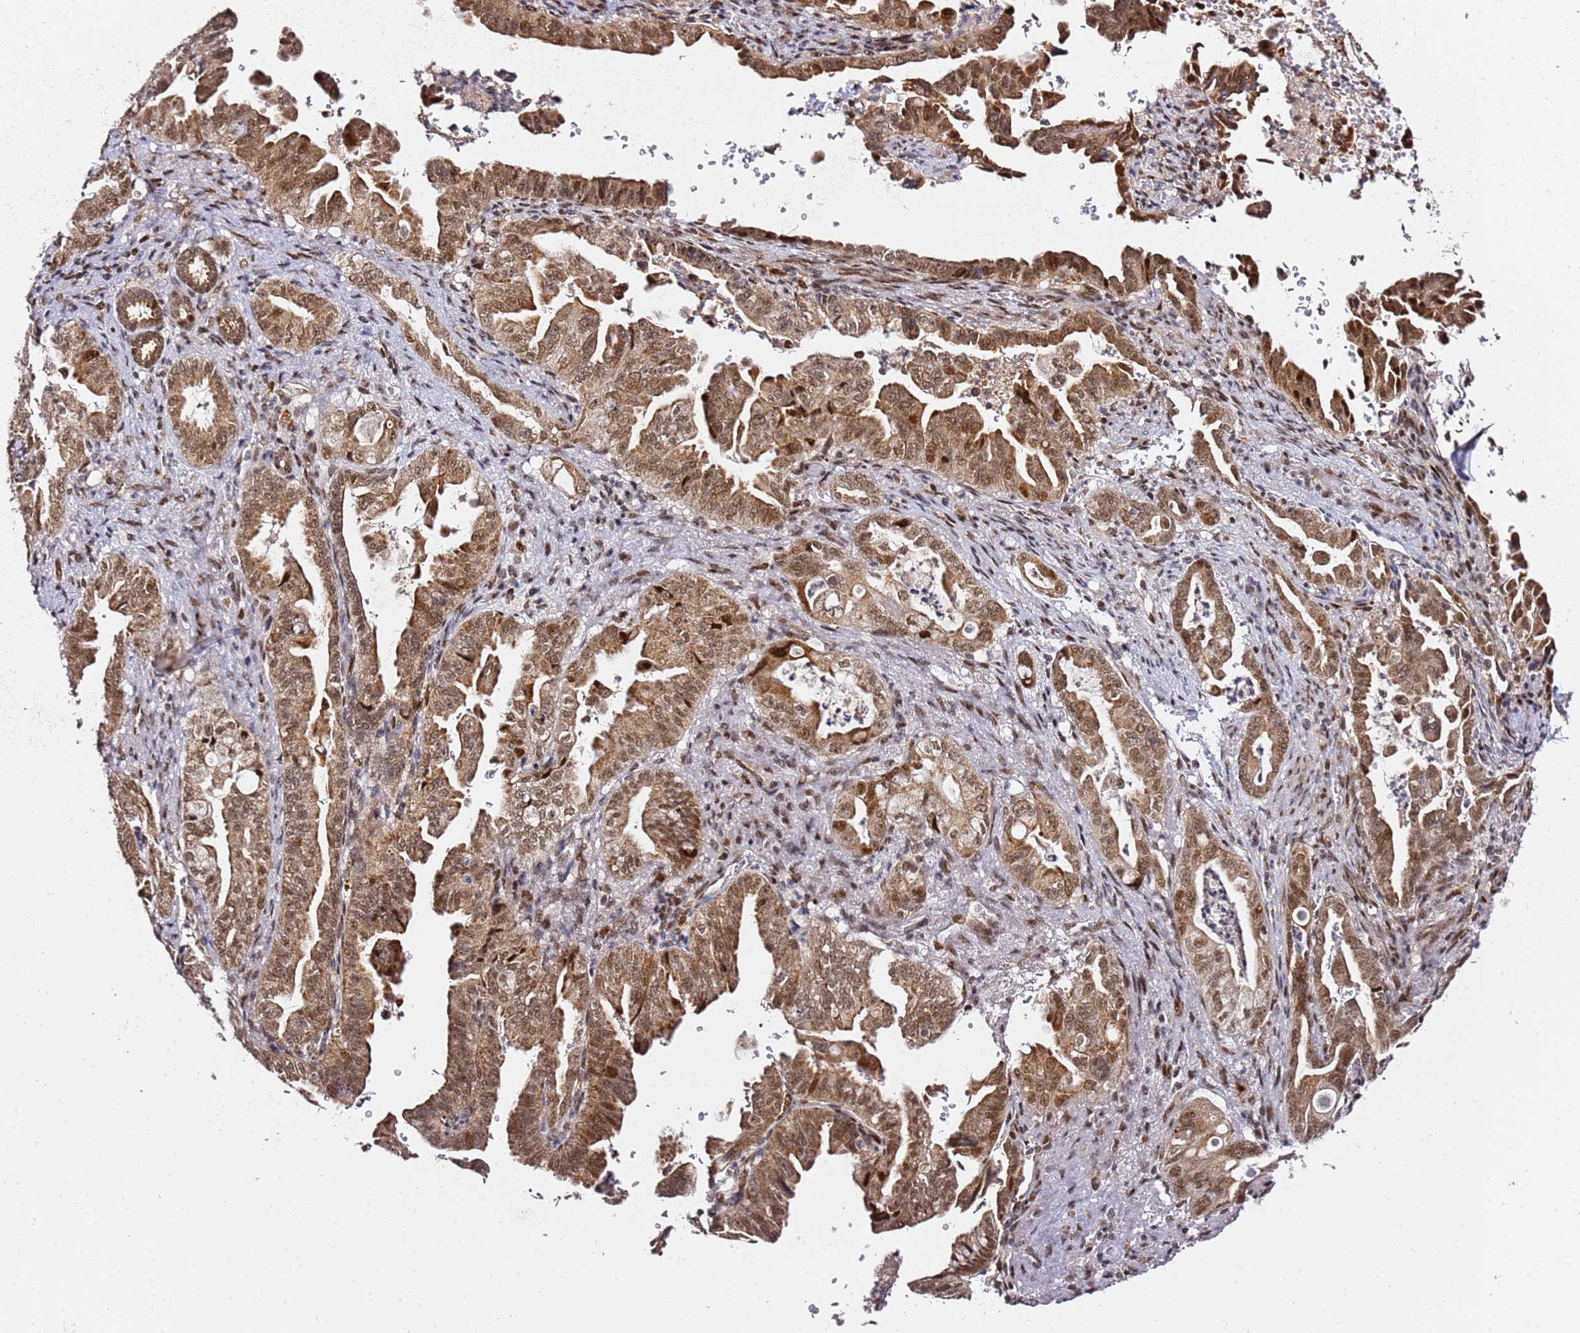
{"staining": {"intensity": "moderate", "quantity": ">75%", "location": "cytoplasmic/membranous,nuclear"}, "tissue": "pancreatic cancer", "cell_type": "Tumor cells", "image_type": "cancer", "snomed": [{"axis": "morphology", "description": "Adenocarcinoma, NOS"}, {"axis": "topography", "description": "Pancreas"}], "caption": "Pancreatic cancer (adenocarcinoma) stained for a protein reveals moderate cytoplasmic/membranous and nuclear positivity in tumor cells.", "gene": "TP53AIP1", "patient": {"sex": "male", "age": 70}}